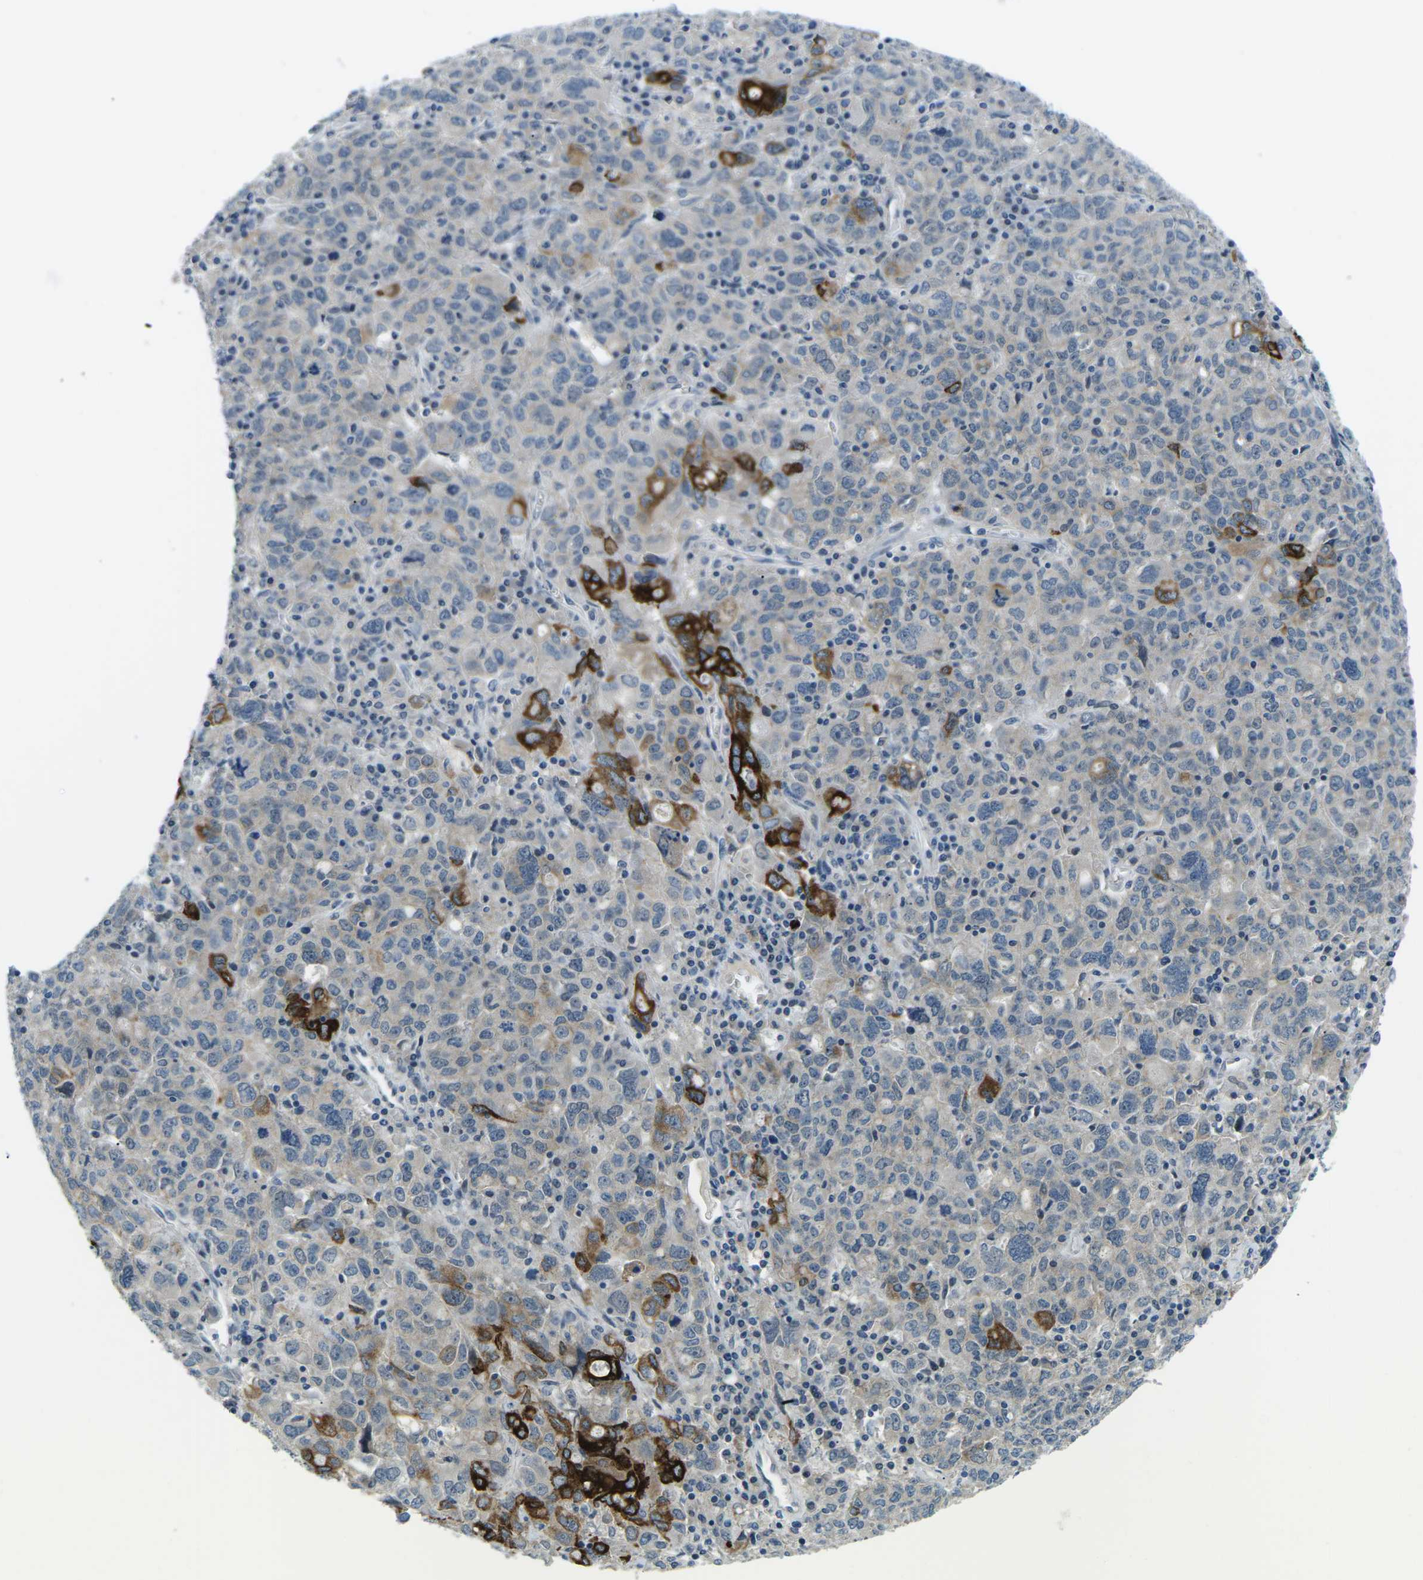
{"staining": {"intensity": "strong", "quantity": "<25%", "location": "cytoplasmic/membranous"}, "tissue": "ovarian cancer", "cell_type": "Tumor cells", "image_type": "cancer", "snomed": [{"axis": "morphology", "description": "Carcinoma, endometroid"}, {"axis": "topography", "description": "Ovary"}], "caption": "Immunohistochemistry of ovarian endometroid carcinoma shows medium levels of strong cytoplasmic/membranous positivity in about <25% of tumor cells.", "gene": "CTNND1", "patient": {"sex": "female", "age": 62}}